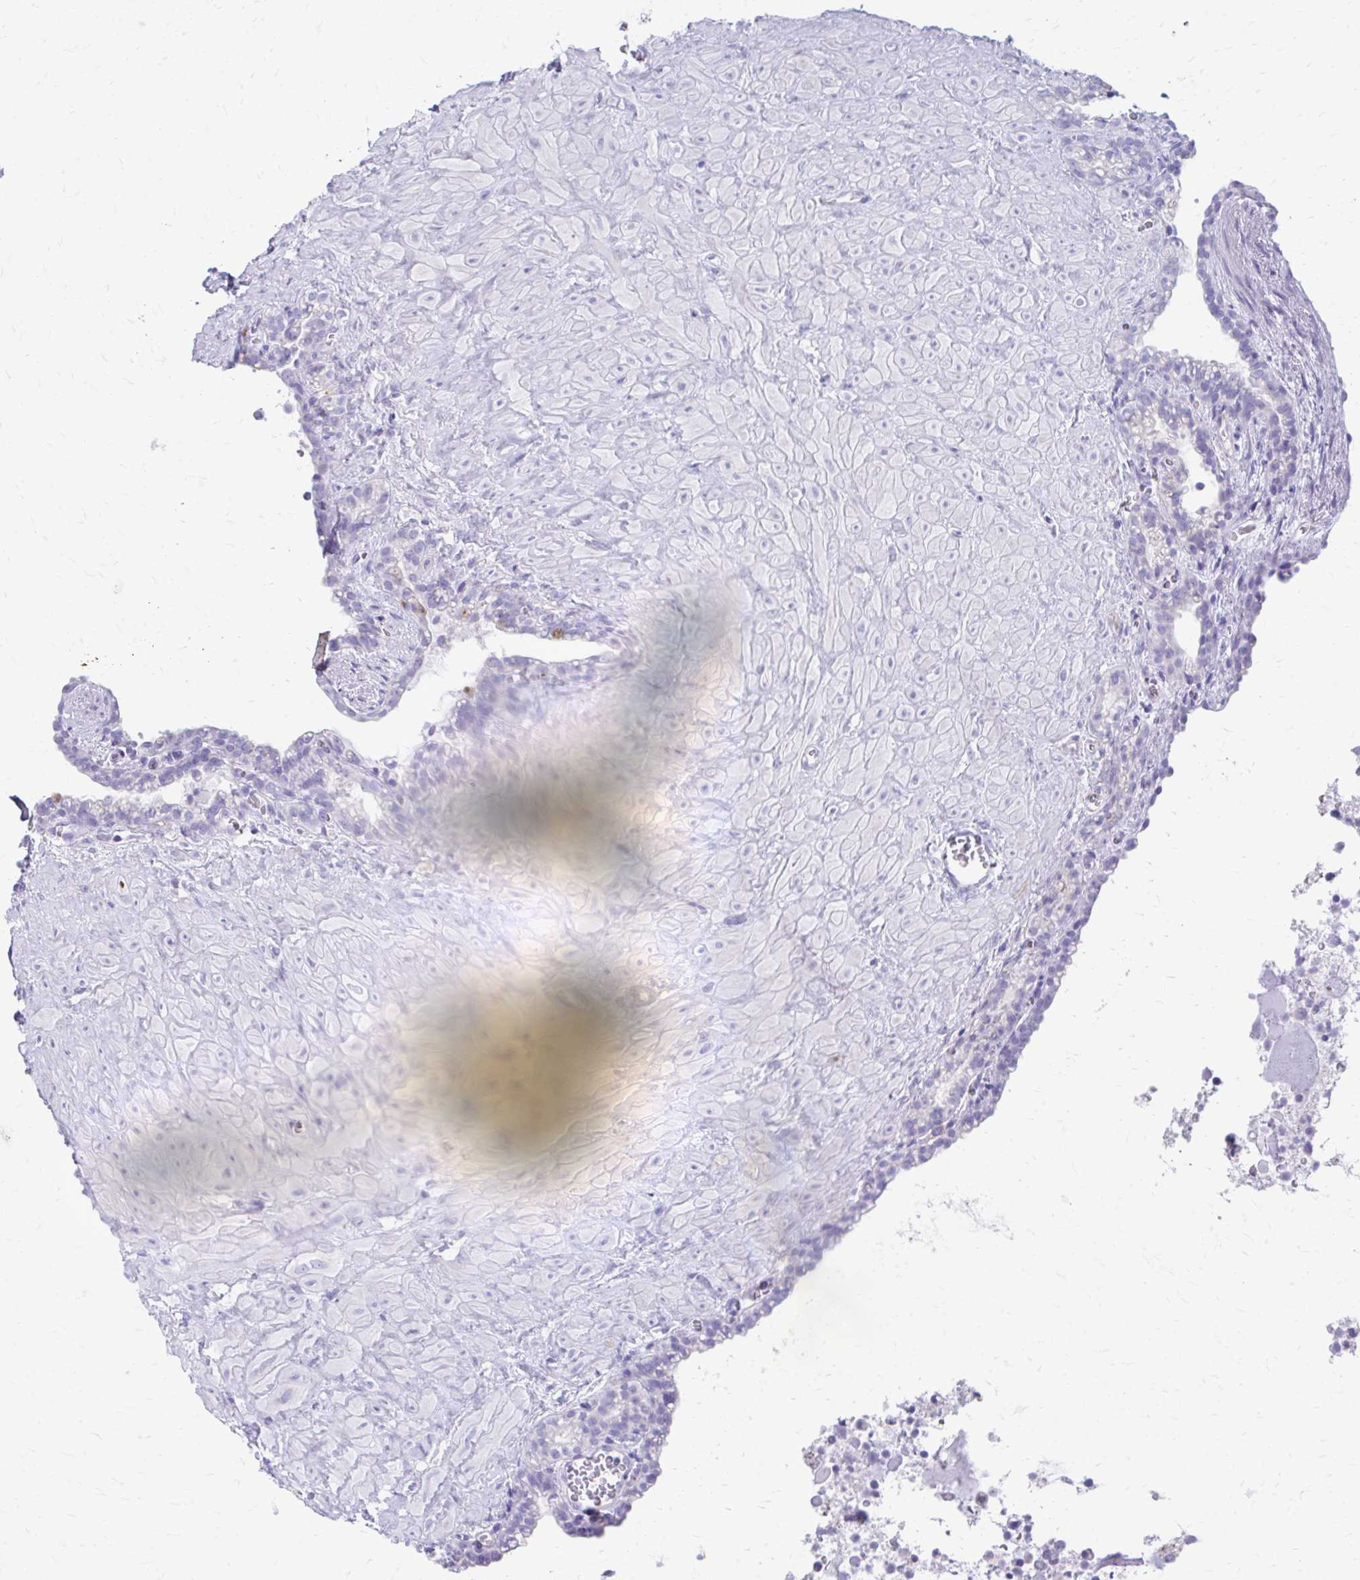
{"staining": {"intensity": "negative", "quantity": "none", "location": "none"}, "tissue": "seminal vesicle", "cell_type": "Glandular cells", "image_type": "normal", "snomed": [{"axis": "morphology", "description": "Normal tissue, NOS"}, {"axis": "topography", "description": "Seminal veicle"}], "caption": "Photomicrograph shows no protein expression in glandular cells of benign seminal vesicle. (DAB IHC visualized using brightfield microscopy, high magnification).", "gene": "ENSG00000285953", "patient": {"sex": "male", "age": 76}}